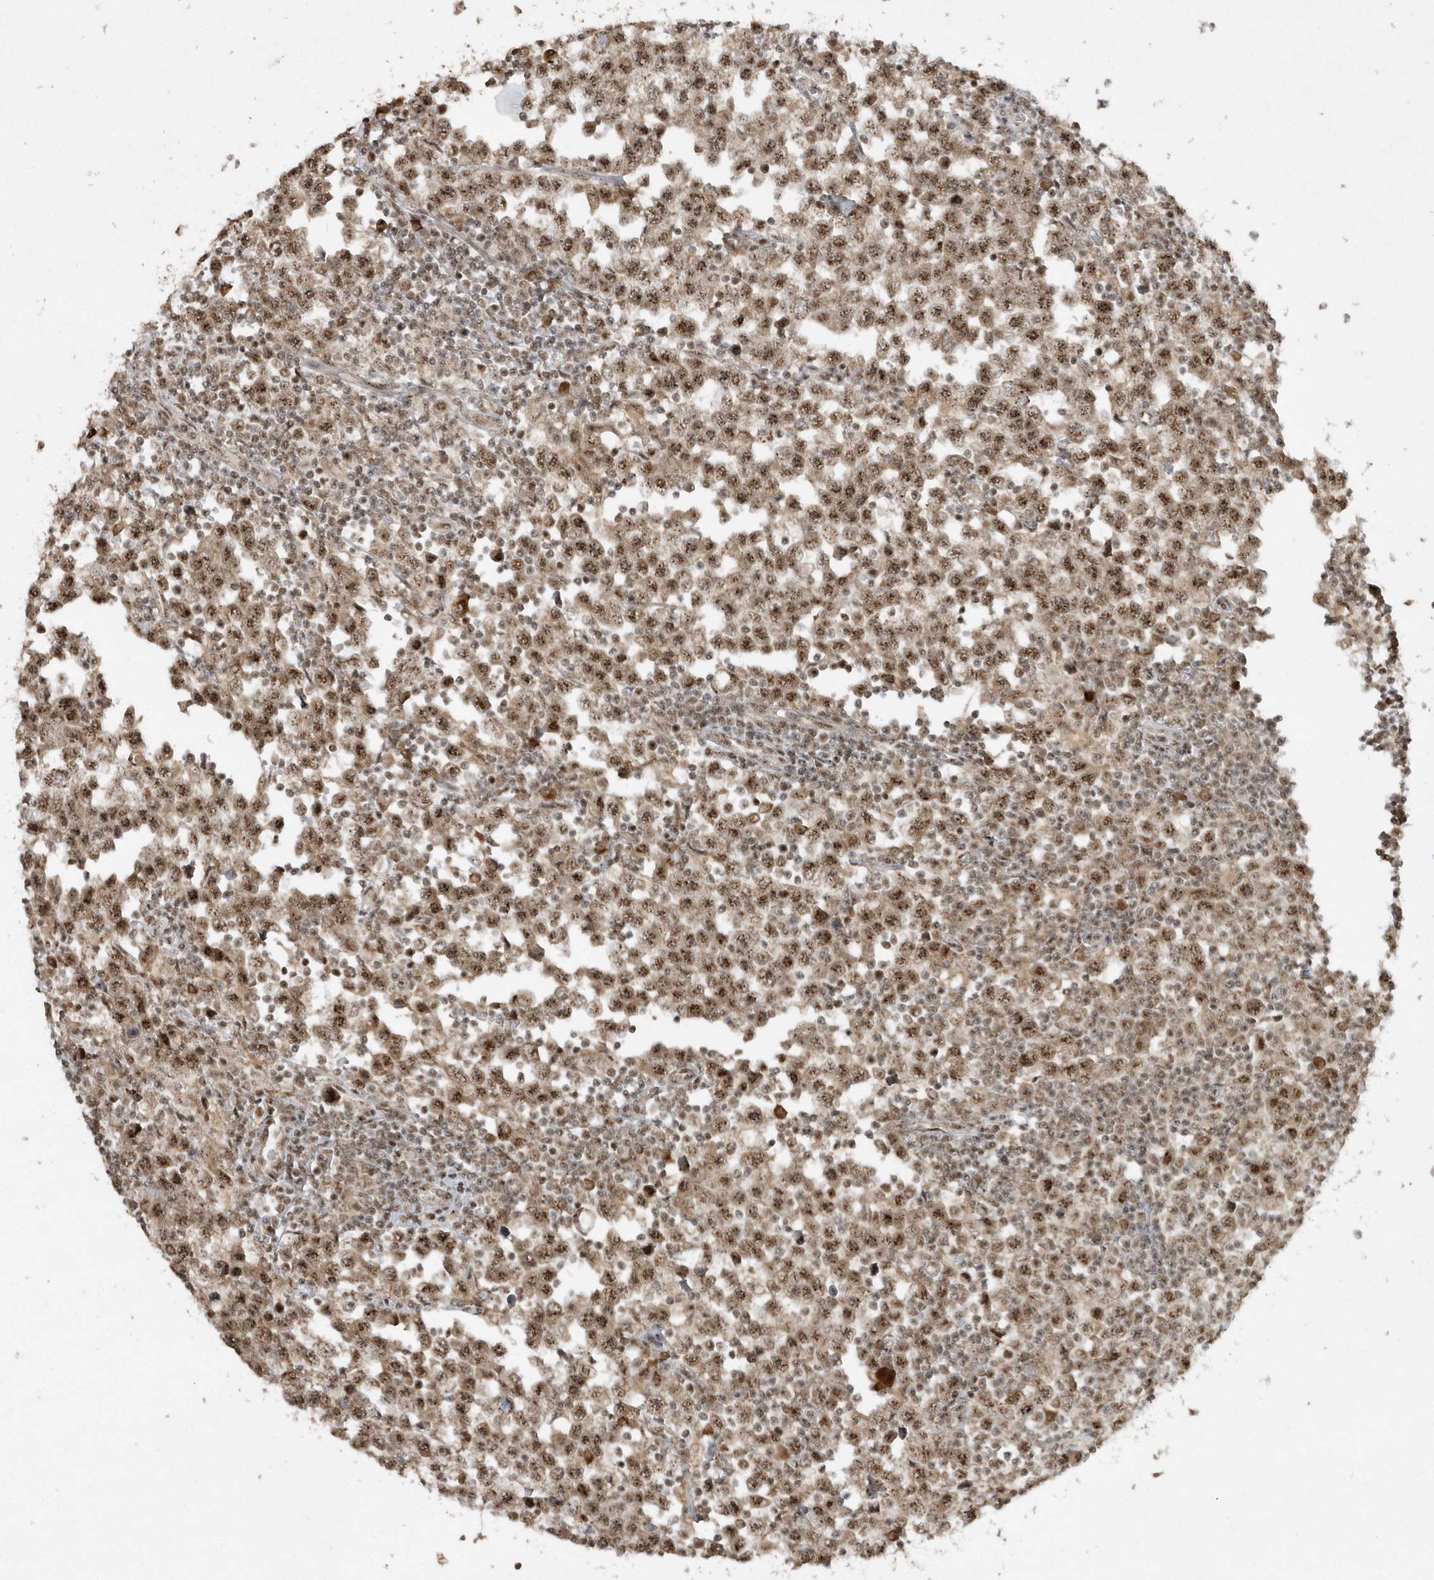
{"staining": {"intensity": "moderate", "quantity": ">75%", "location": "nuclear"}, "tissue": "testis cancer", "cell_type": "Tumor cells", "image_type": "cancer", "snomed": [{"axis": "morphology", "description": "Normal tissue, NOS"}, {"axis": "morphology", "description": "Seminoma, NOS"}, {"axis": "topography", "description": "Testis"}], "caption": "About >75% of tumor cells in human testis cancer demonstrate moderate nuclear protein staining as visualized by brown immunohistochemical staining.", "gene": "POLR3B", "patient": {"sex": "male", "age": 43}}